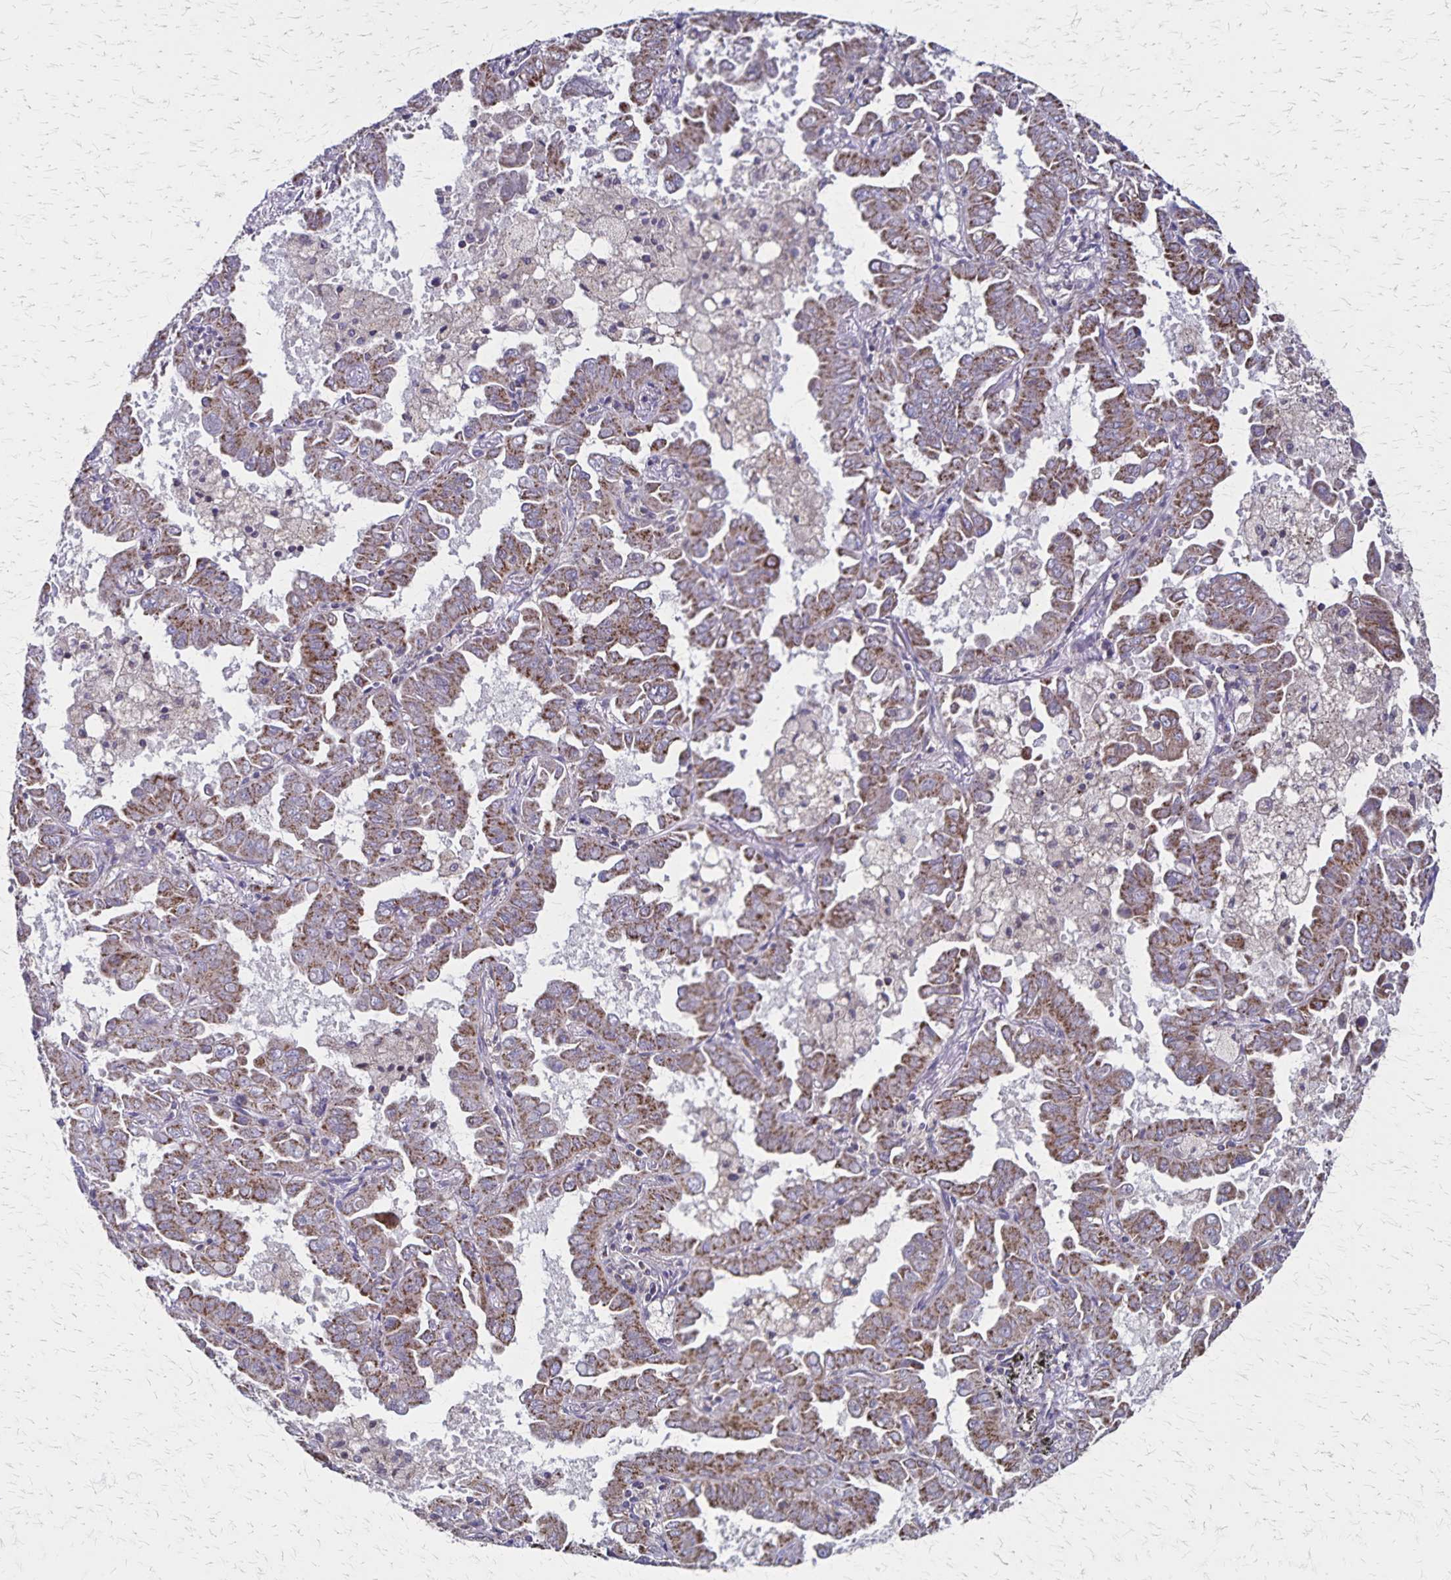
{"staining": {"intensity": "weak", "quantity": ">75%", "location": "cytoplasmic/membranous"}, "tissue": "lung cancer", "cell_type": "Tumor cells", "image_type": "cancer", "snomed": [{"axis": "morphology", "description": "Adenocarcinoma, NOS"}, {"axis": "topography", "description": "Lung"}], "caption": "Immunohistochemistry image of neoplastic tissue: human lung cancer (adenocarcinoma) stained using immunohistochemistry (IHC) shows low levels of weak protein expression localized specifically in the cytoplasmic/membranous of tumor cells, appearing as a cytoplasmic/membranous brown color.", "gene": "NFS1", "patient": {"sex": "male", "age": 64}}